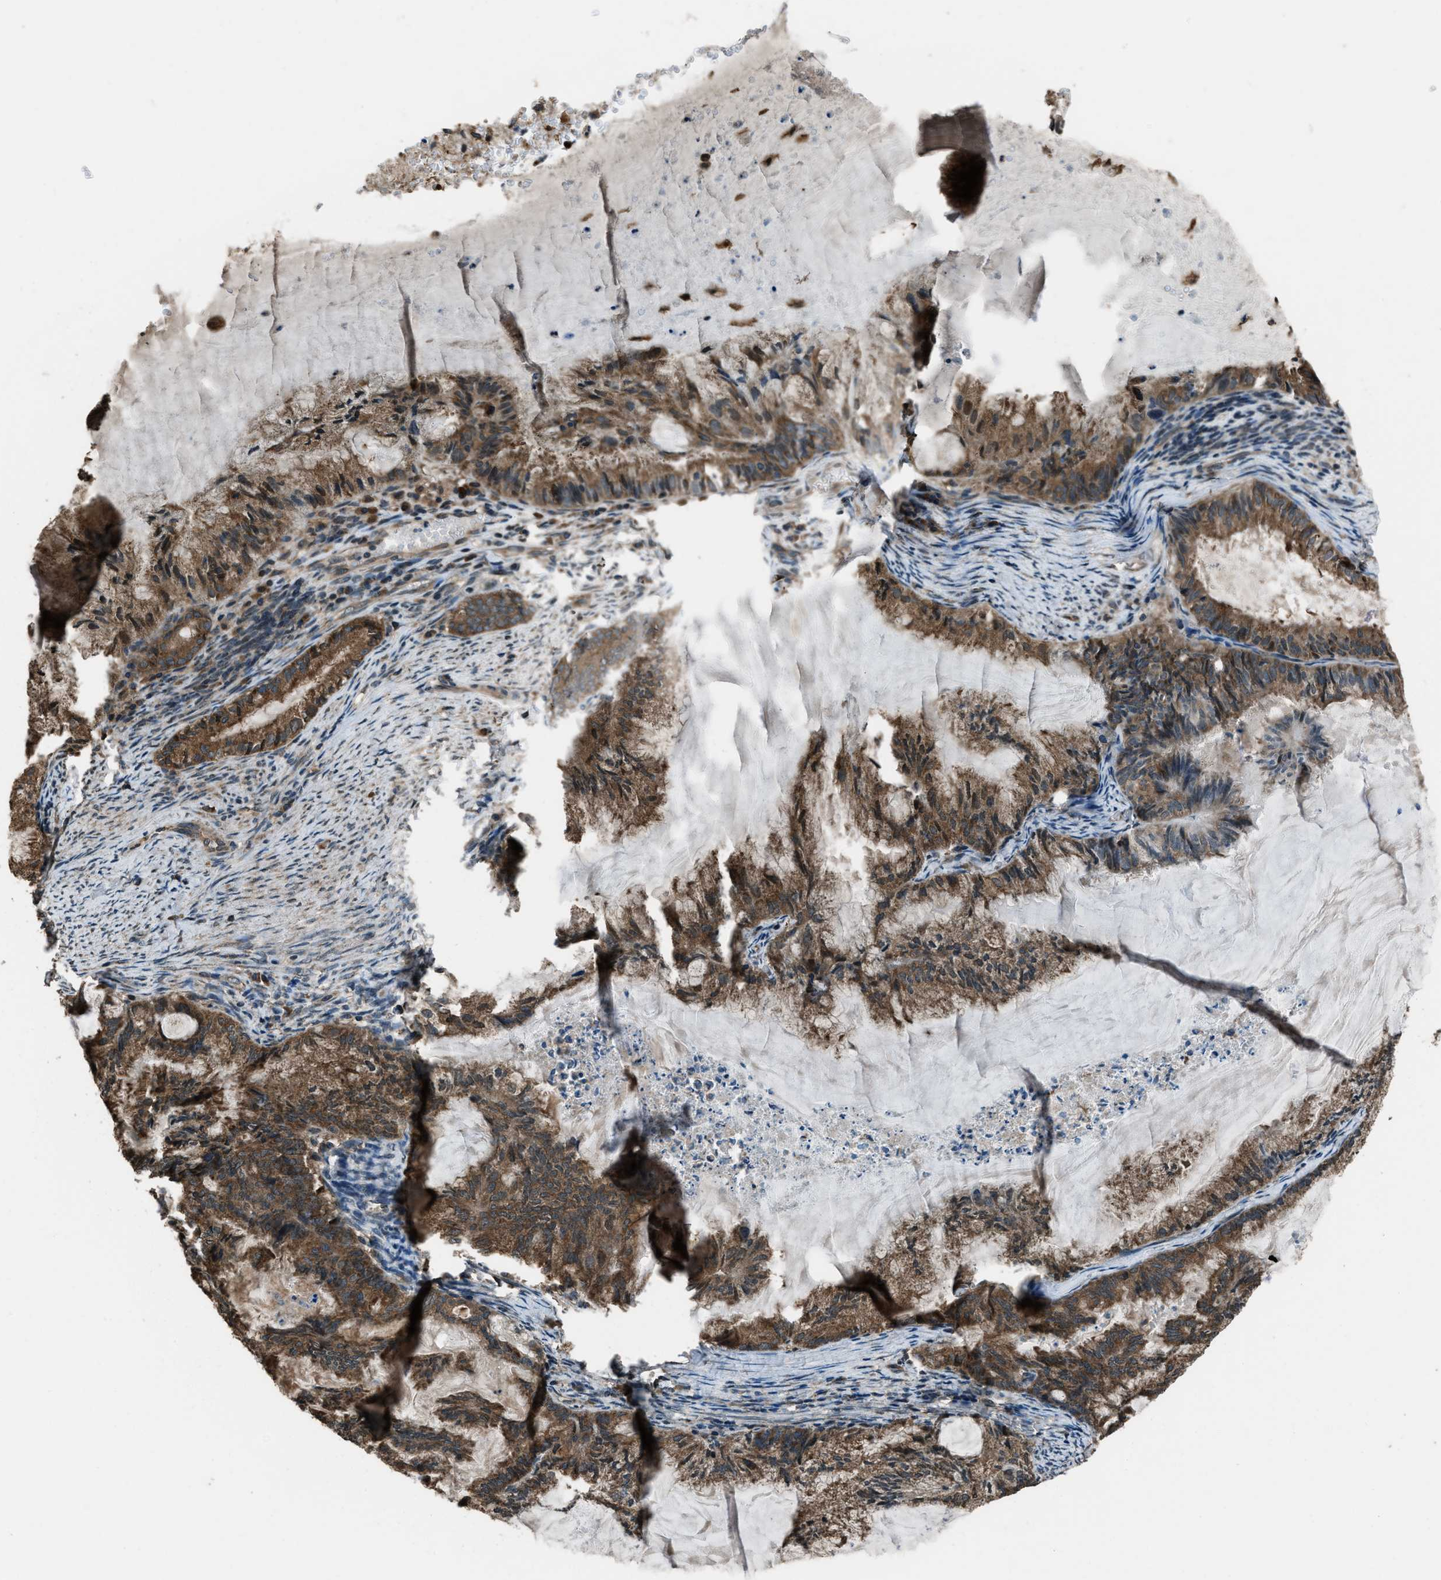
{"staining": {"intensity": "moderate", "quantity": ">75%", "location": "cytoplasmic/membranous"}, "tissue": "endometrial cancer", "cell_type": "Tumor cells", "image_type": "cancer", "snomed": [{"axis": "morphology", "description": "Adenocarcinoma, NOS"}, {"axis": "topography", "description": "Endometrium"}], "caption": "Human endometrial cancer stained with a brown dye shows moderate cytoplasmic/membranous positive staining in about >75% of tumor cells.", "gene": "TRIM4", "patient": {"sex": "female", "age": 86}}